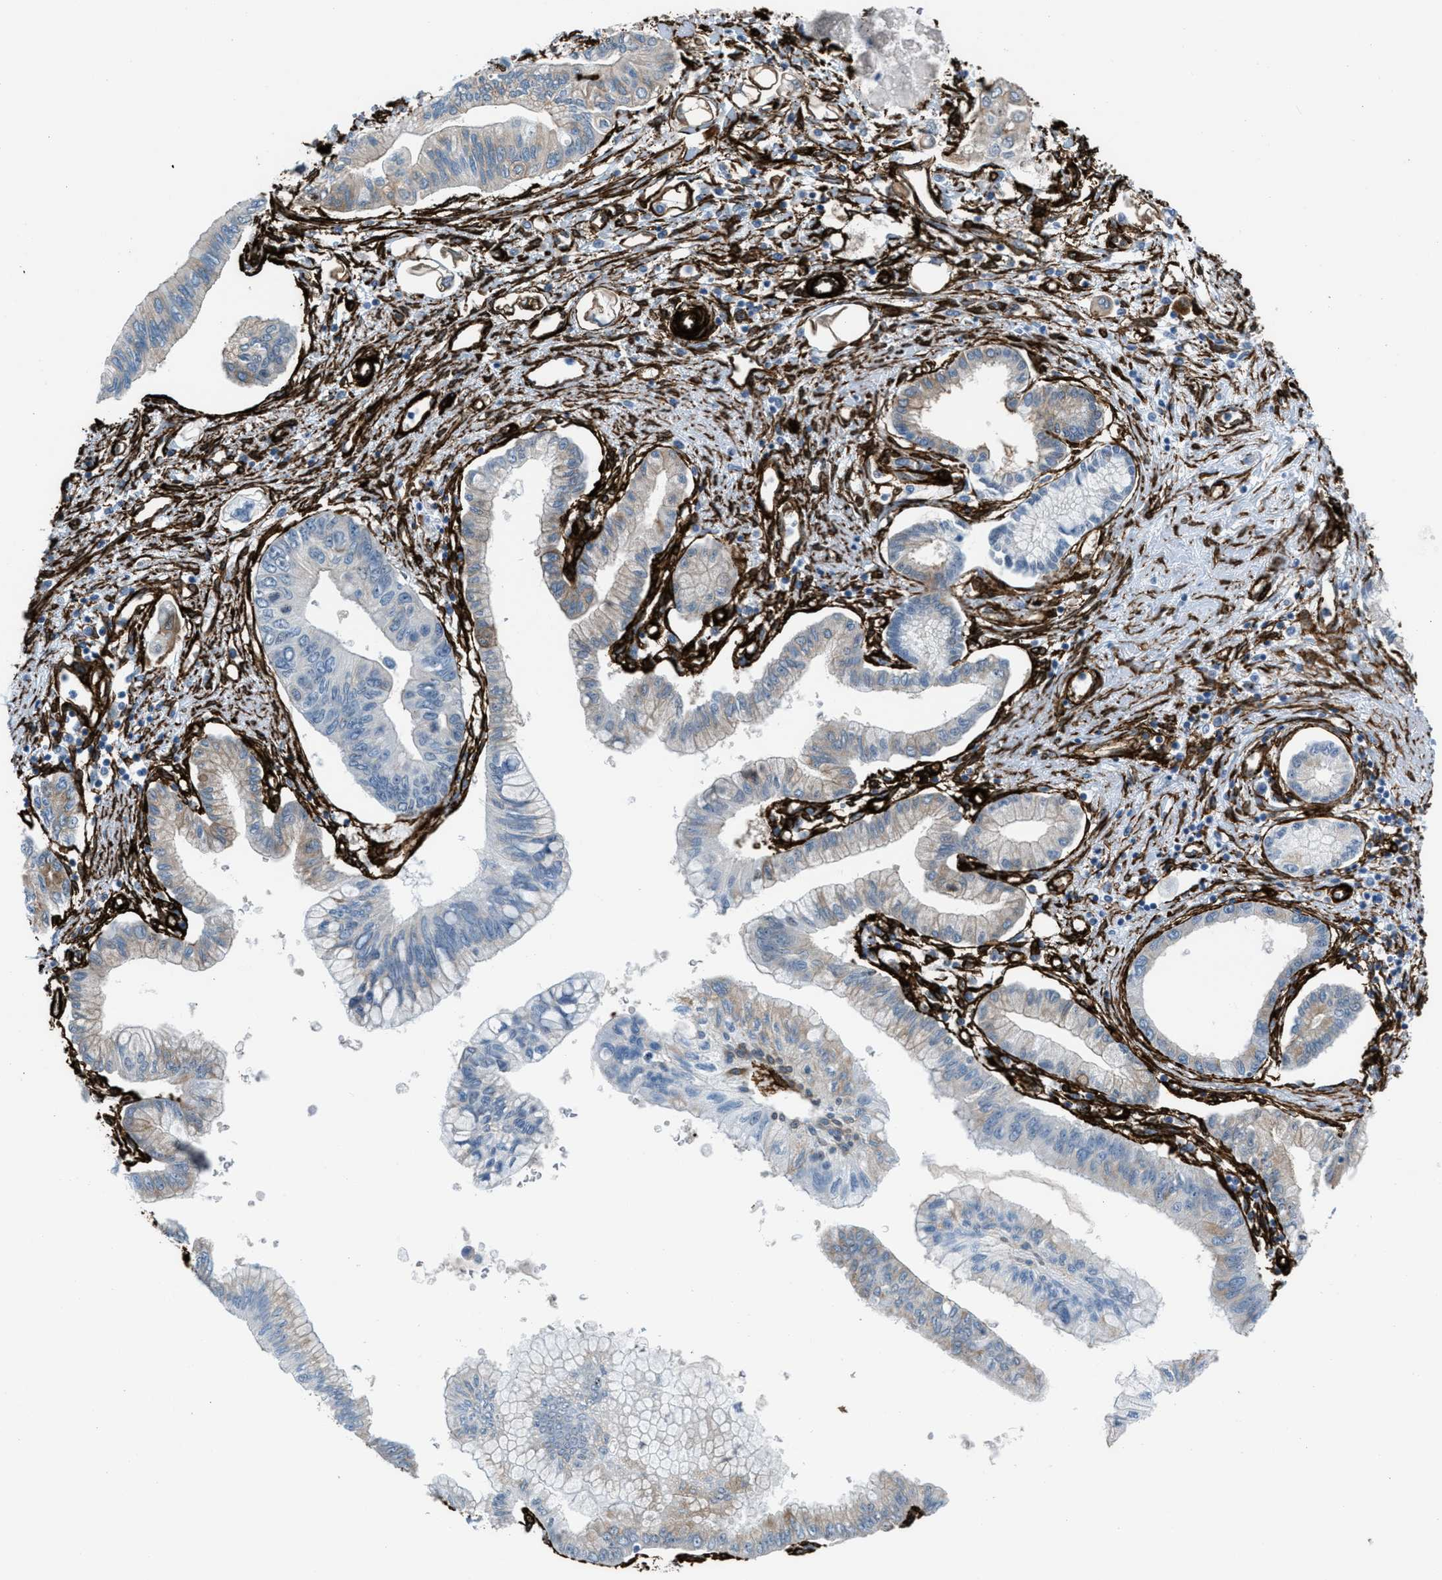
{"staining": {"intensity": "weak", "quantity": "<25%", "location": "cytoplasmic/membranous"}, "tissue": "pancreatic cancer", "cell_type": "Tumor cells", "image_type": "cancer", "snomed": [{"axis": "morphology", "description": "Adenocarcinoma, NOS"}, {"axis": "topography", "description": "Pancreas"}], "caption": "Pancreatic adenocarcinoma was stained to show a protein in brown. There is no significant staining in tumor cells.", "gene": "CALD1", "patient": {"sex": "female", "age": 77}}